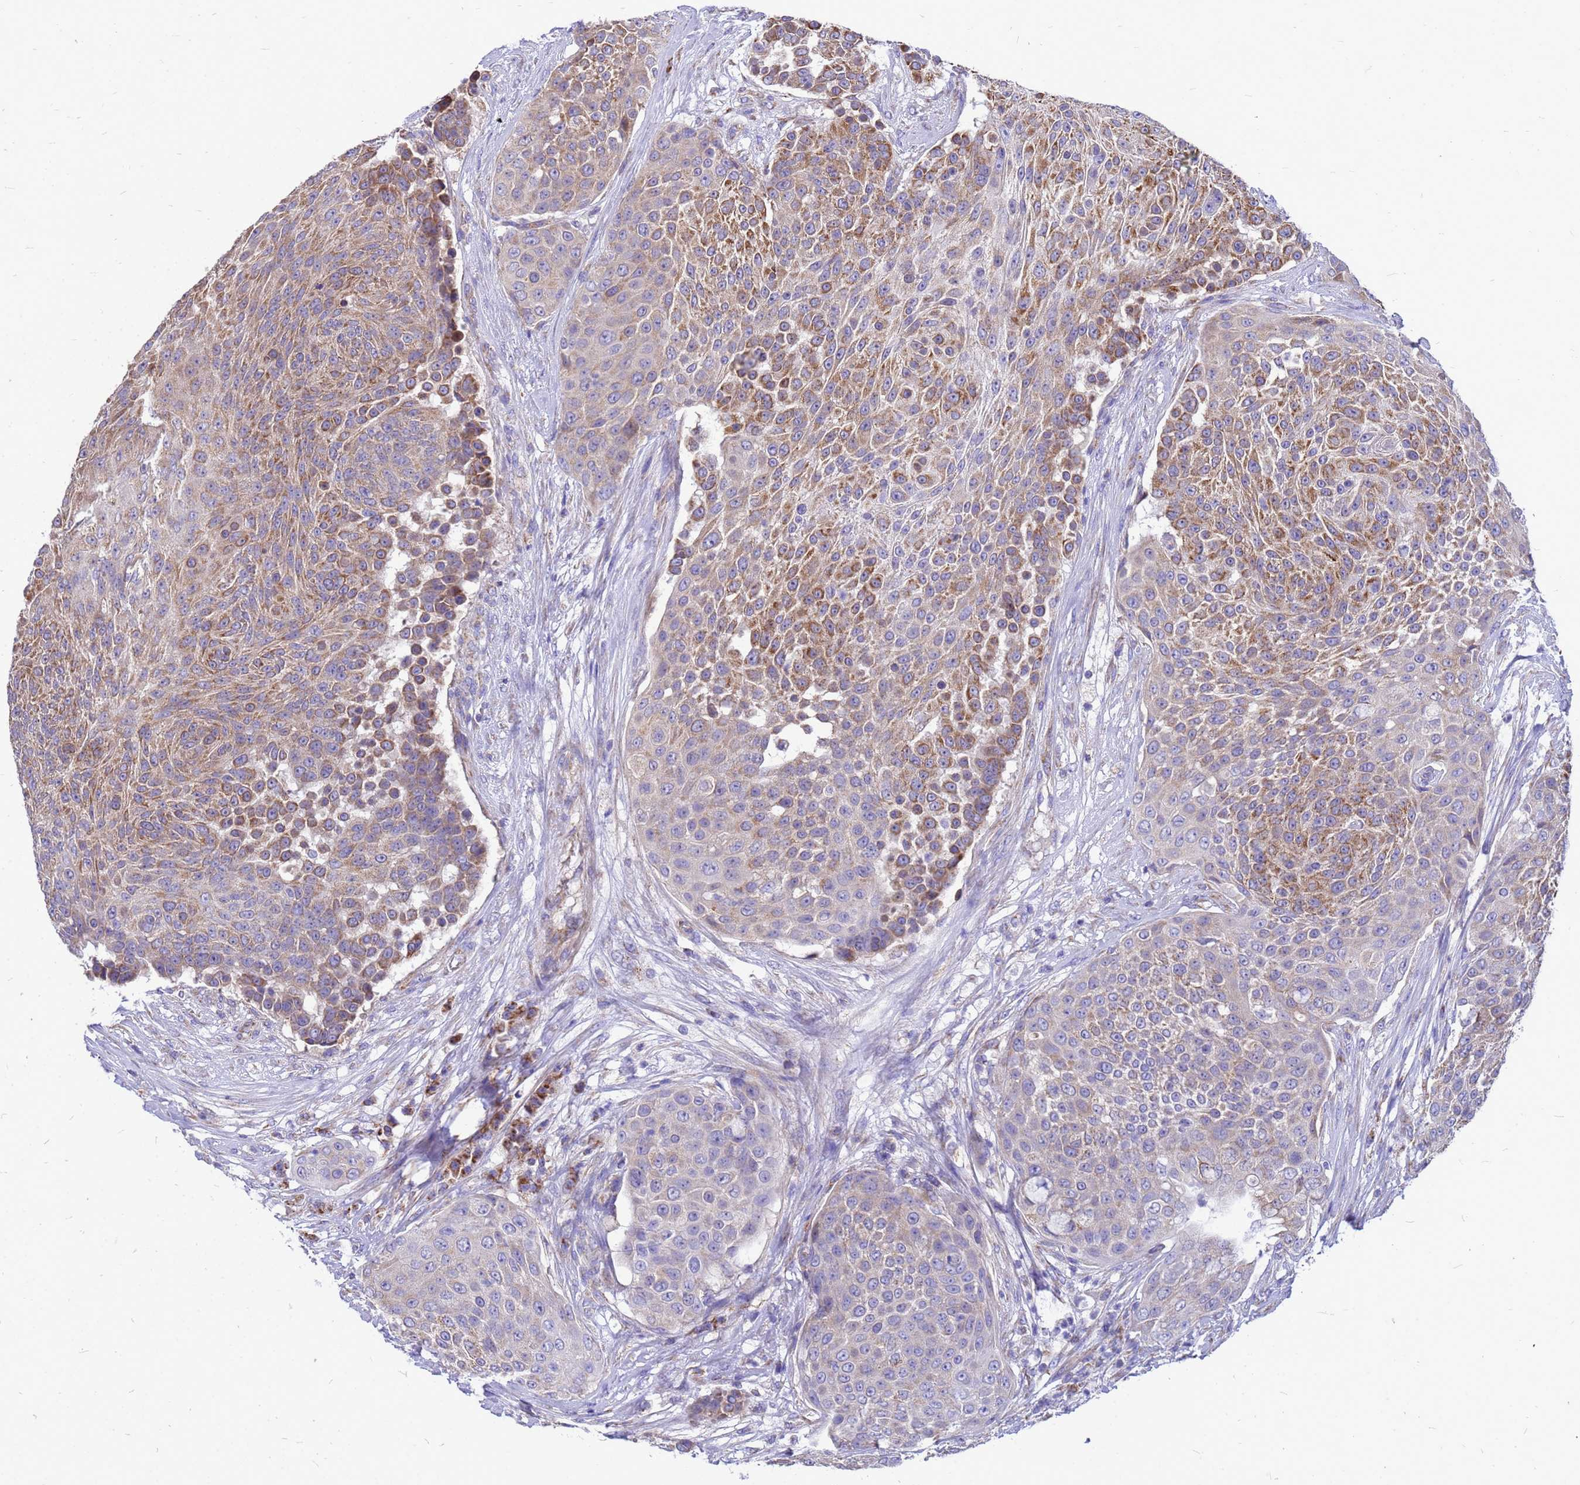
{"staining": {"intensity": "moderate", "quantity": "25%-75%", "location": "cytoplasmic/membranous"}, "tissue": "urothelial cancer", "cell_type": "Tumor cells", "image_type": "cancer", "snomed": [{"axis": "morphology", "description": "Urothelial carcinoma, High grade"}, {"axis": "topography", "description": "Urinary bladder"}], "caption": "This photomicrograph demonstrates high-grade urothelial carcinoma stained with immunohistochemistry (IHC) to label a protein in brown. The cytoplasmic/membranous of tumor cells show moderate positivity for the protein. Nuclei are counter-stained blue.", "gene": "CMC4", "patient": {"sex": "female", "age": 63}}